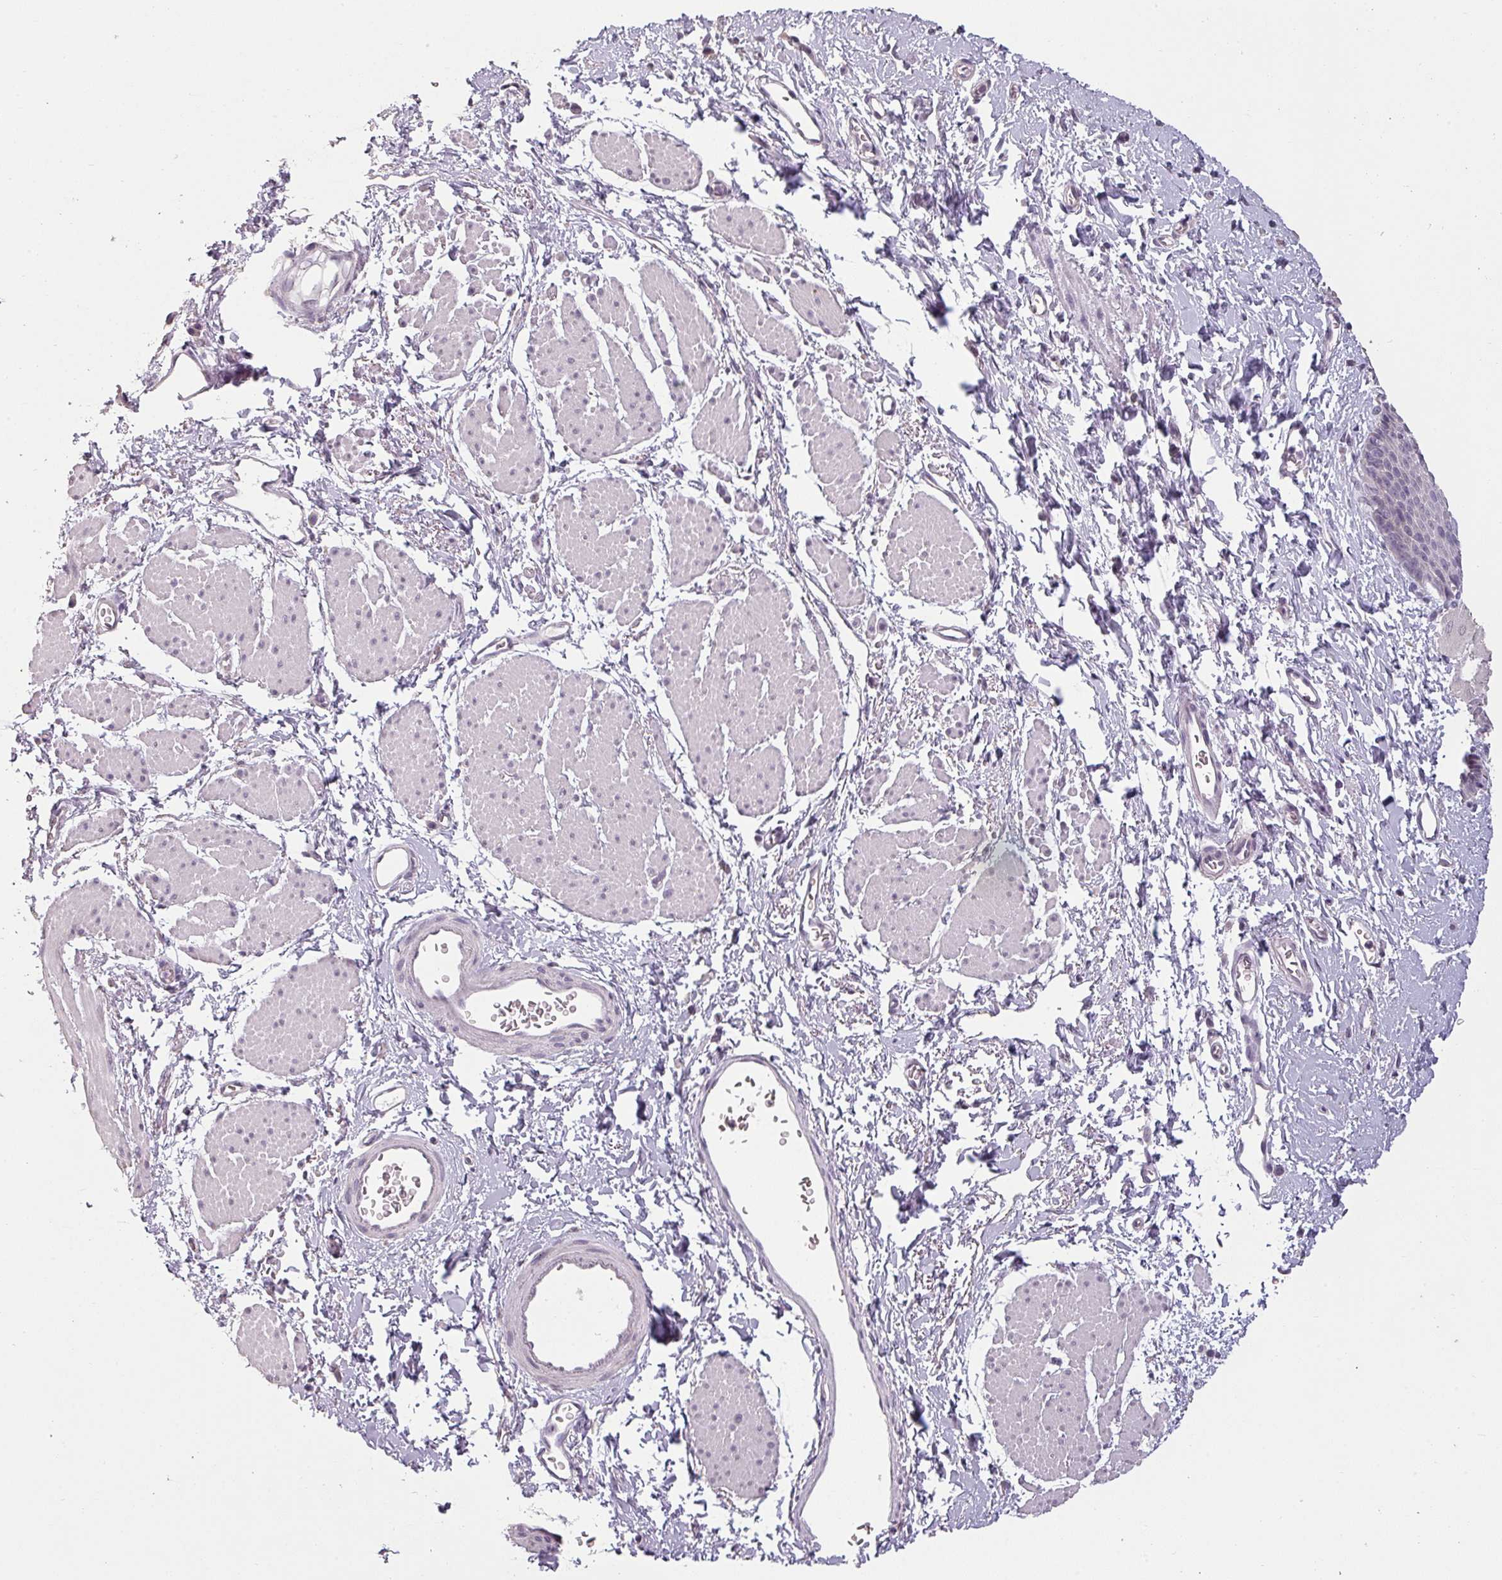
{"staining": {"intensity": "negative", "quantity": "none", "location": "none"}, "tissue": "esophagus", "cell_type": "Squamous epithelial cells", "image_type": "normal", "snomed": [{"axis": "morphology", "description": "Normal tissue, NOS"}, {"axis": "topography", "description": "Esophagus"}], "caption": "An IHC photomicrograph of benign esophagus is shown. There is no staining in squamous epithelial cells of esophagus.", "gene": "LYPLA1", "patient": {"sex": "male", "age": 70}}